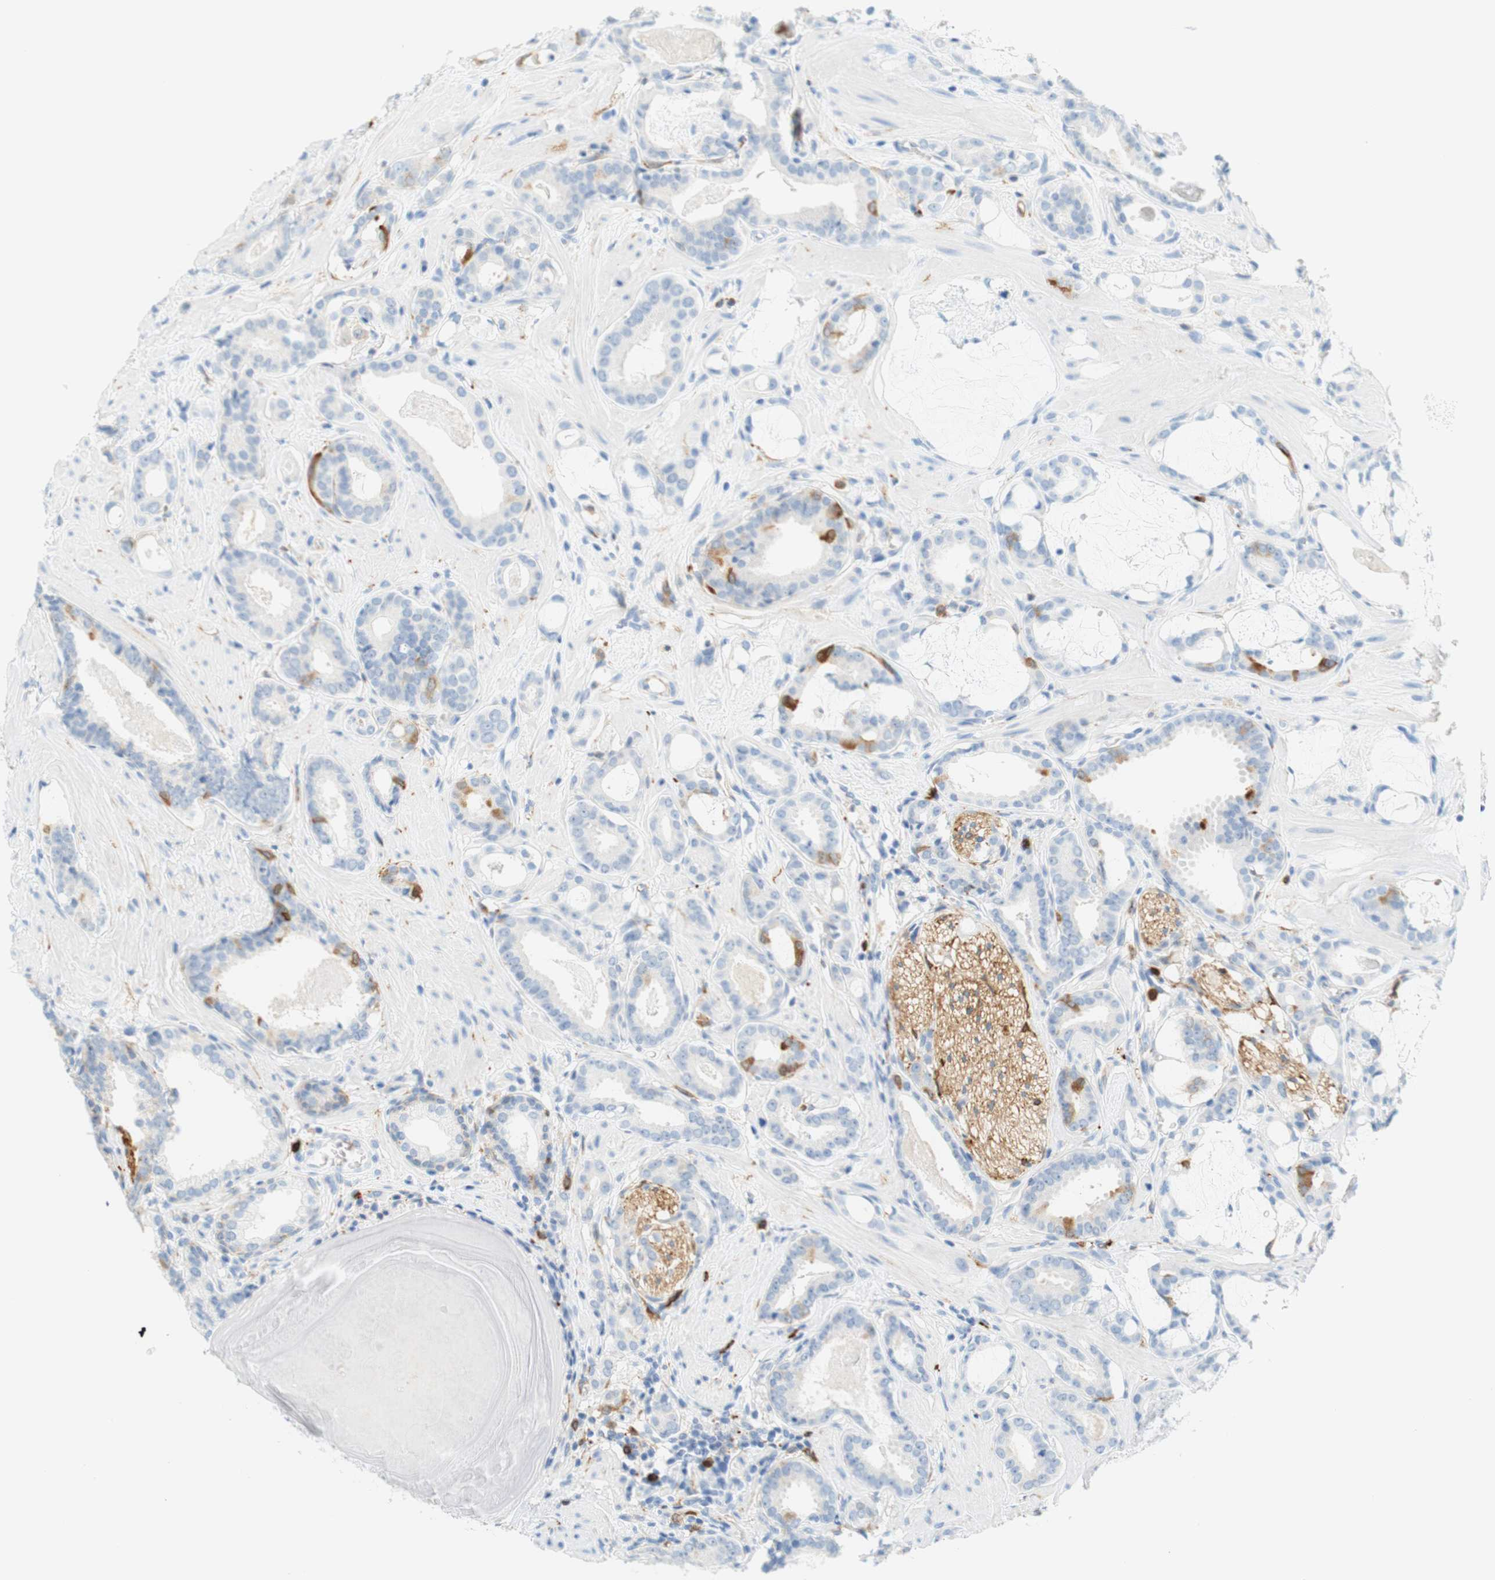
{"staining": {"intensity": "moderate", "quantity": "<25%", "location": "cytoplasmic/membranous"}, "tissue": "prostate cancer", "cell_type": "Tumor cells", "image_type": "cancer", "snomed": [{"axis": "morphology", "description": "Adenocarcinoma, Low grade"}, {"axis": "topography", "description": "Prostate"}], "caption": "Immunohistochemistry photomicrograph of prostate cancer stained for a protein (brown), which demonstrates low levels of moderate cytoplasmic/membranous expression in approximately <25% of tumor cells.", "gene": "STMN1", "patient": {"sex": "male", "age": 53}}